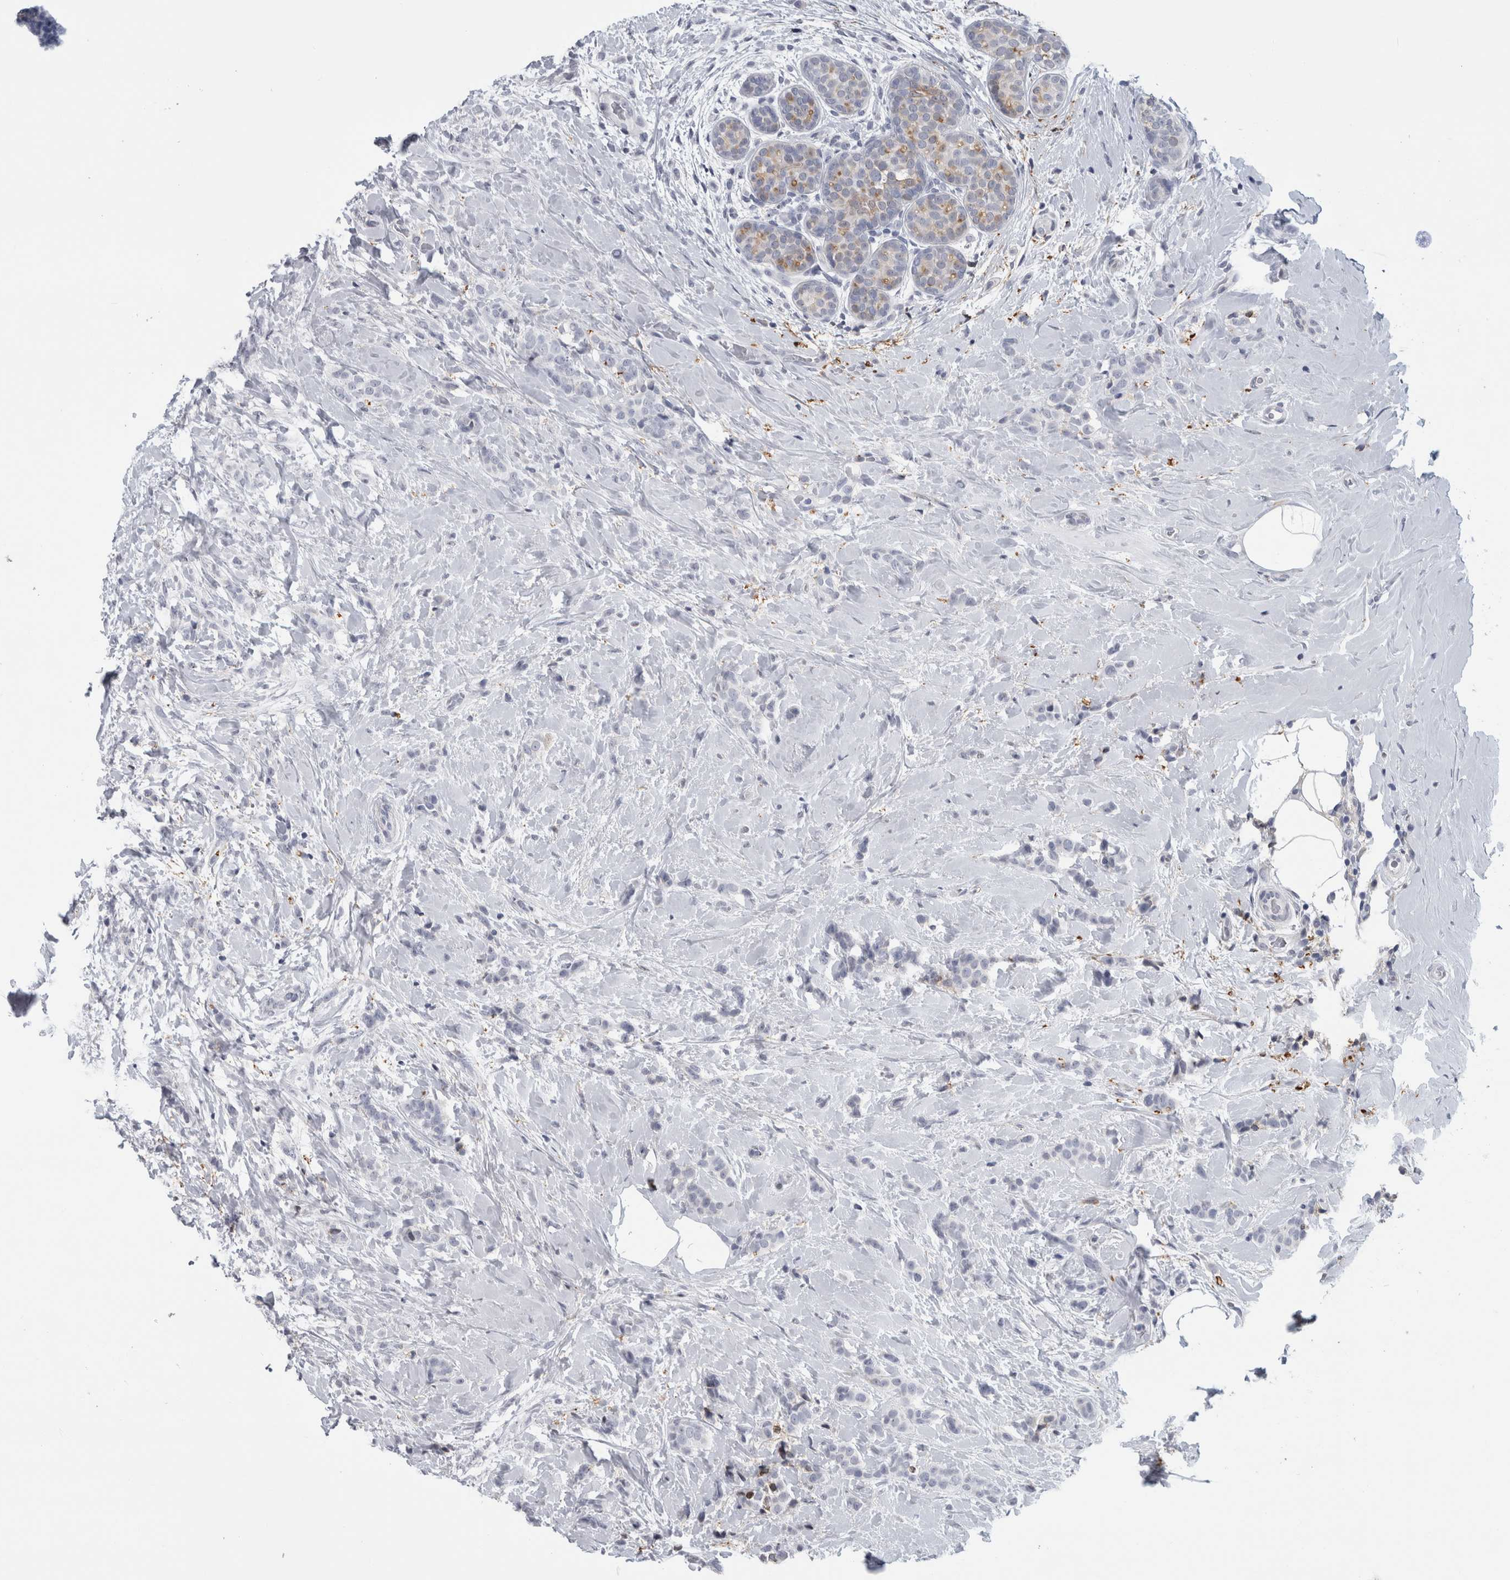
{"staining": {"intensity": "negative", "quantity": "none", "location": "none"}, "tissue": "breast cancer", "cell_type": "Tumor cells", "image_type": "cancer", "snomed": [{"axis": "morphology", "description": "Lobular carcinoma, in situ"}, {"axis": "morphology", "description": "Lobular carcinoma"}, {"axis": "topography", "description": "Breast"}], "caption": "A micrograph of human breast lobular carcinoma in situ is negative for staining in tumor cells.", "gene": "DNAJC24", "patient": {"sex": "female", "age": 41}}